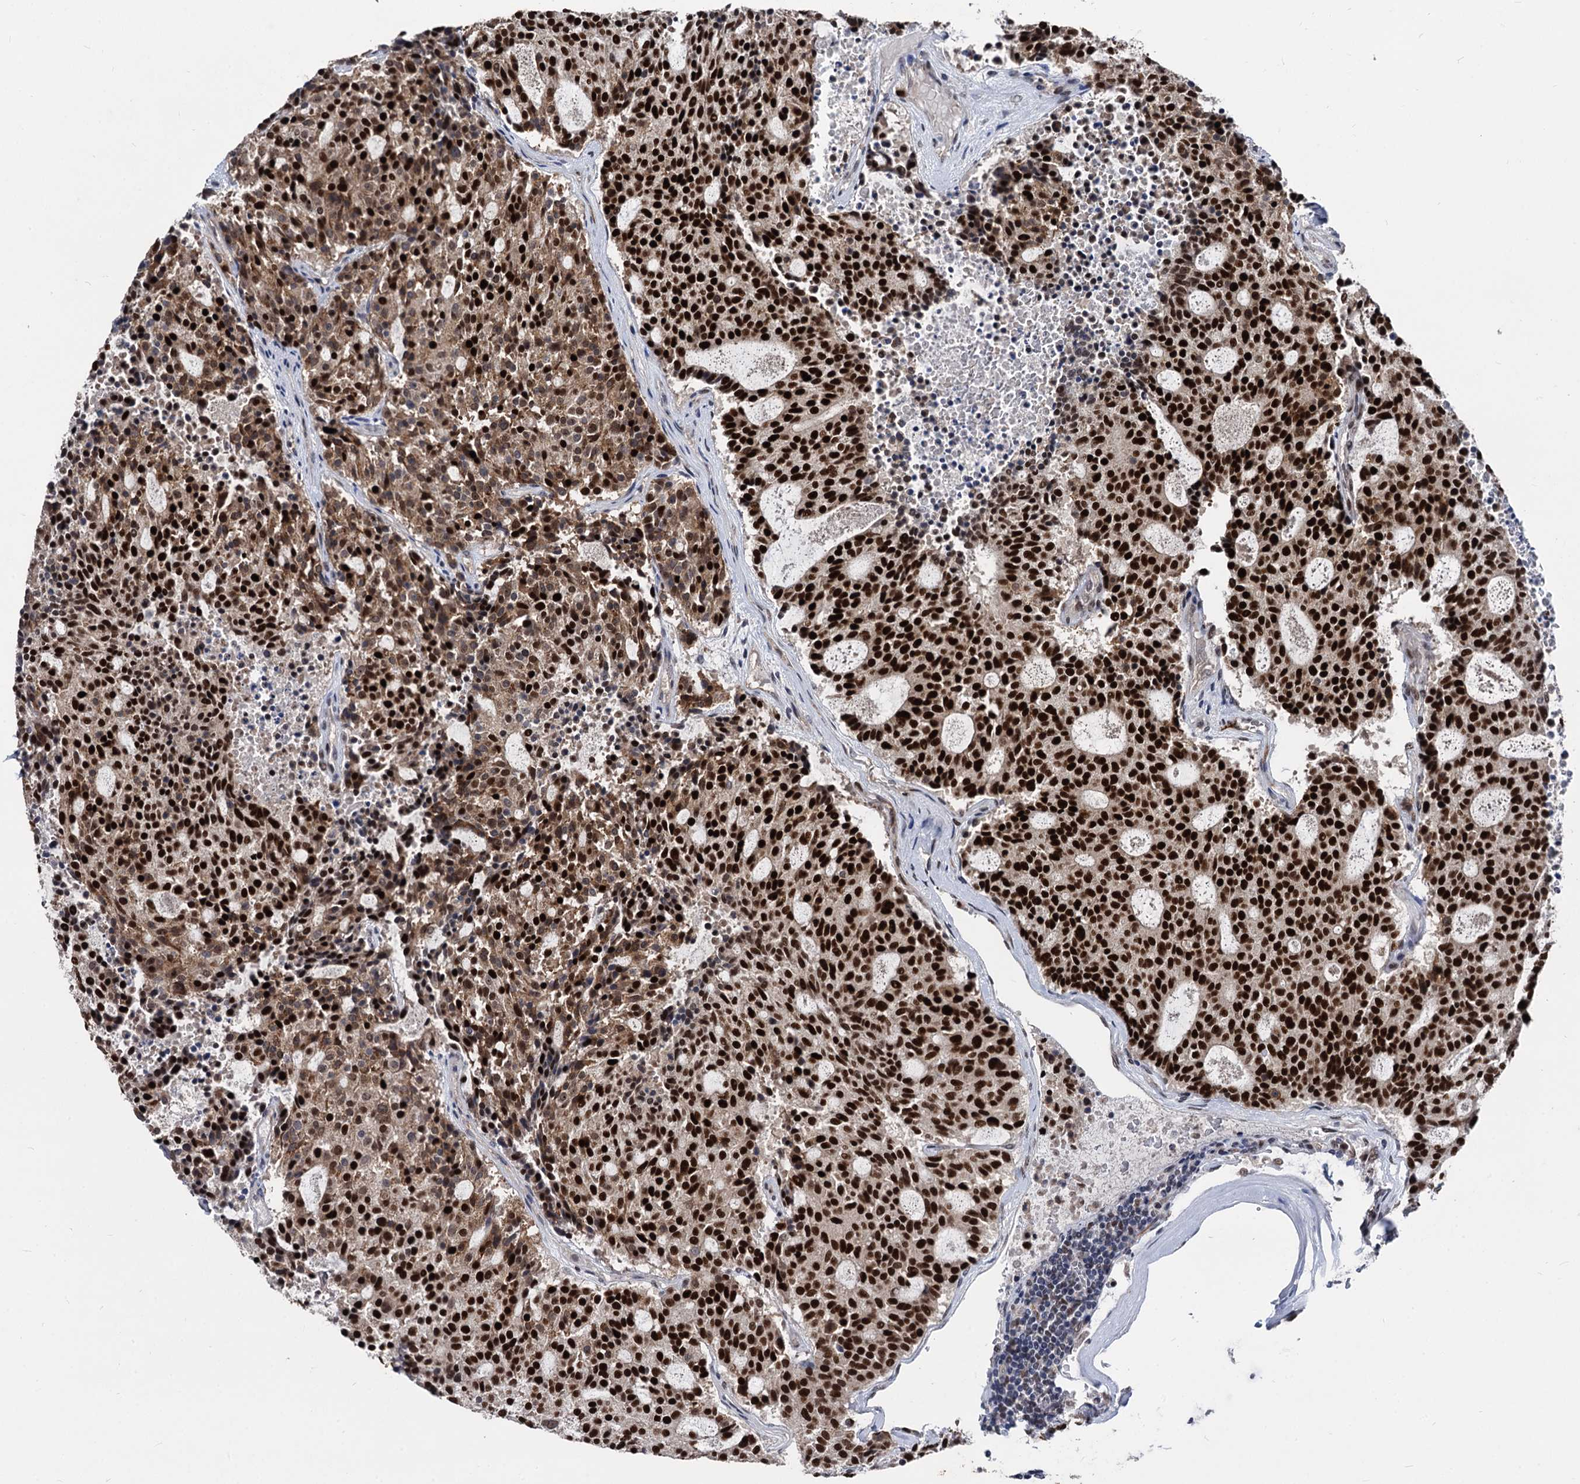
{"staining": {"intensity": "strong", "quantity": ">75%", "location": "nuclear"}, "tissue": "carcinoid", "cell_type": "Tumor cells", "image_type": "cancer", "snomed": [{"axis": "morphology", "description": "Carcinoid, malignant, NOS"}, {"axis": "topography", "description": "Pancreas"}], "caption": "Immunohistochemical staining of carcinoid demonstrates high levels of strong nuclear expression in about >75% of tumor cells.", "gene": "GALNT11", "patient": {"sex": "female", "age": 54}}